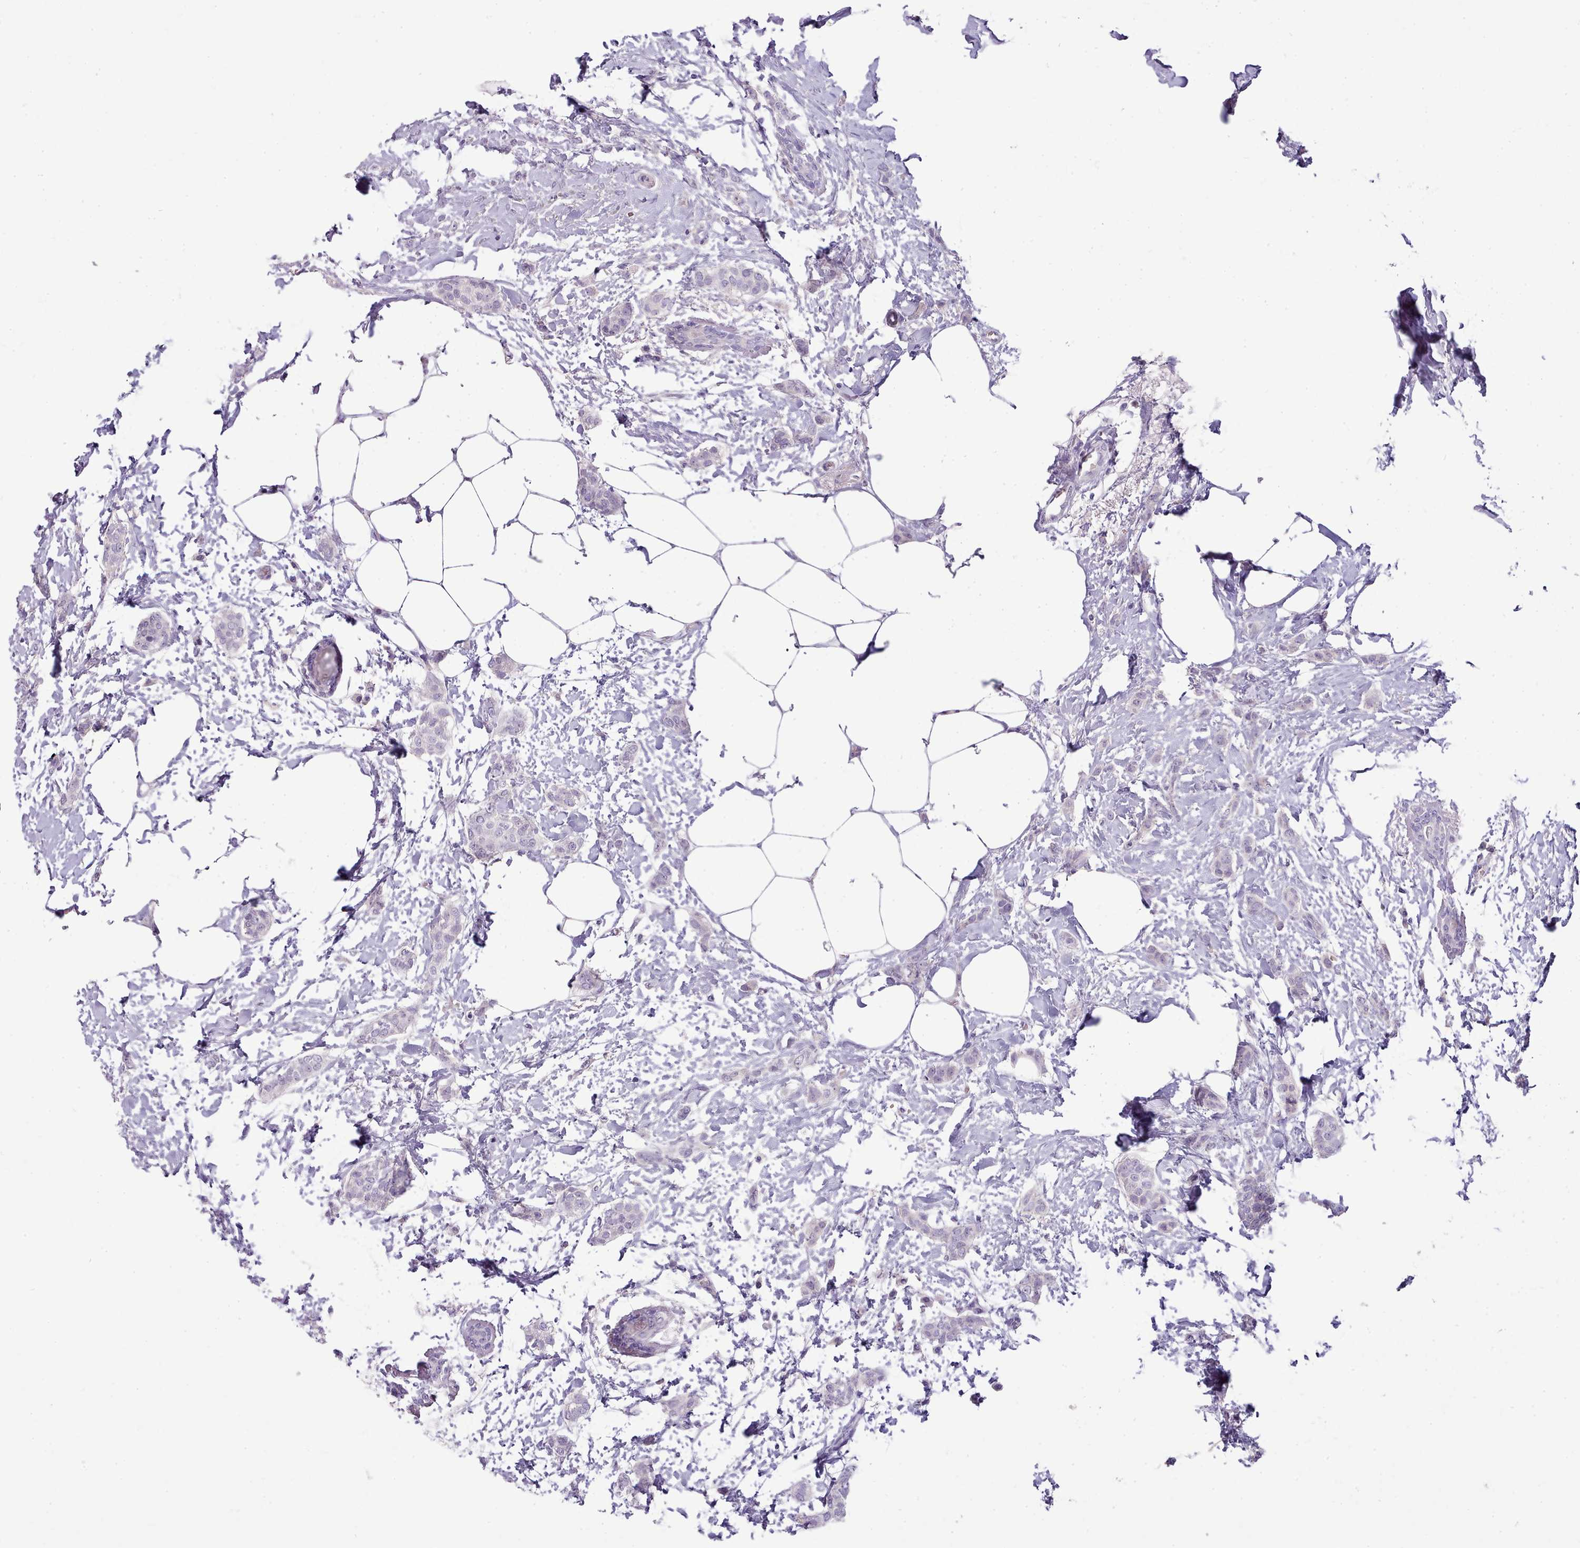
{"staining": {"intensity": "negative", "quantity": "none", "location": "none"}, "tissue": "breast cancer", "cell_type": "Tumor cells", "image_type": "cancer", "snomed": [{"axis": "morphology", "description": "Duct carcinoma"}, {"axis": "topography", "description": "Breast"}], "caption": "Breast cancer (intraductal carcinoma) was stained to show a protein in brown. There is no significant expression in tumor cells.", "gene": "TOX2", "patient": {"sex": "female", "age": 72}}